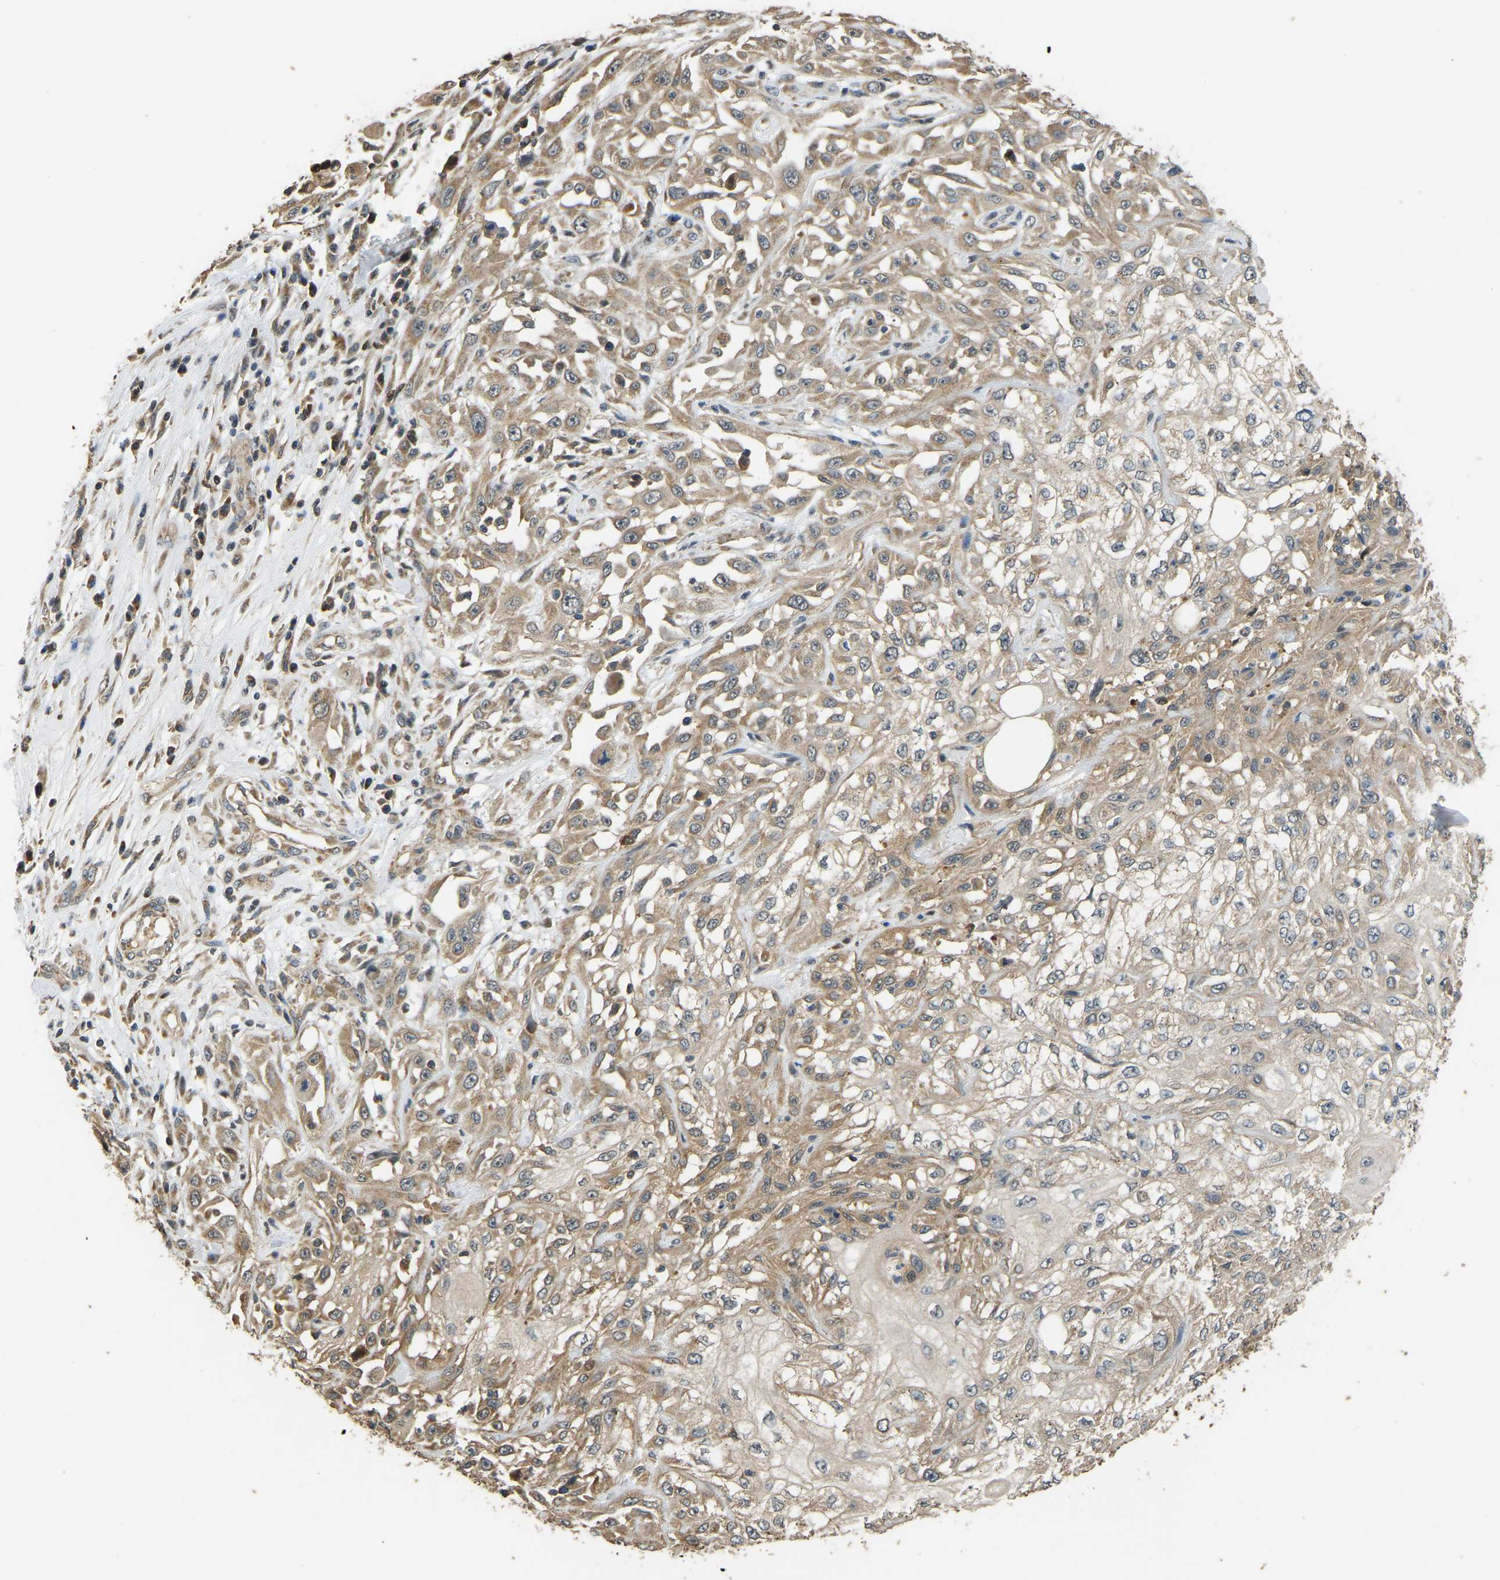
{"staining": {"intensity": "moderate", "quantity": ">75%", "location": "cytoplasmic/membranous"}, "tissue": "skin cancer", "cell_type": "Tumor cells", "image_type": "cancer", "snomed": [{"axis": "morphology", "description": "Squamous cell carcinoma, NOS"}, {"axis": "morphology", "description": "Squamous cell carcinoma, metastatic, NOS"}, {"axis": "topography", "description": "Skin"}, {"axis": "topography", "description": "Lymph node"}], "caption": "Immunohistochemistry (IHC) staining of skin squamous cell carcinoma, which displays medium levels of moderate cytoplasmic/membranous positivity in about >75% of tumor cells indicating moderate cytoplasmic/membranous protein expression. The staining was performed using DAB (brown) for protein detection and nuclei were counterstained in hematoxylin (blue).", "gene": "TUFM", "patient": {"sex": "male", "age": 75}}